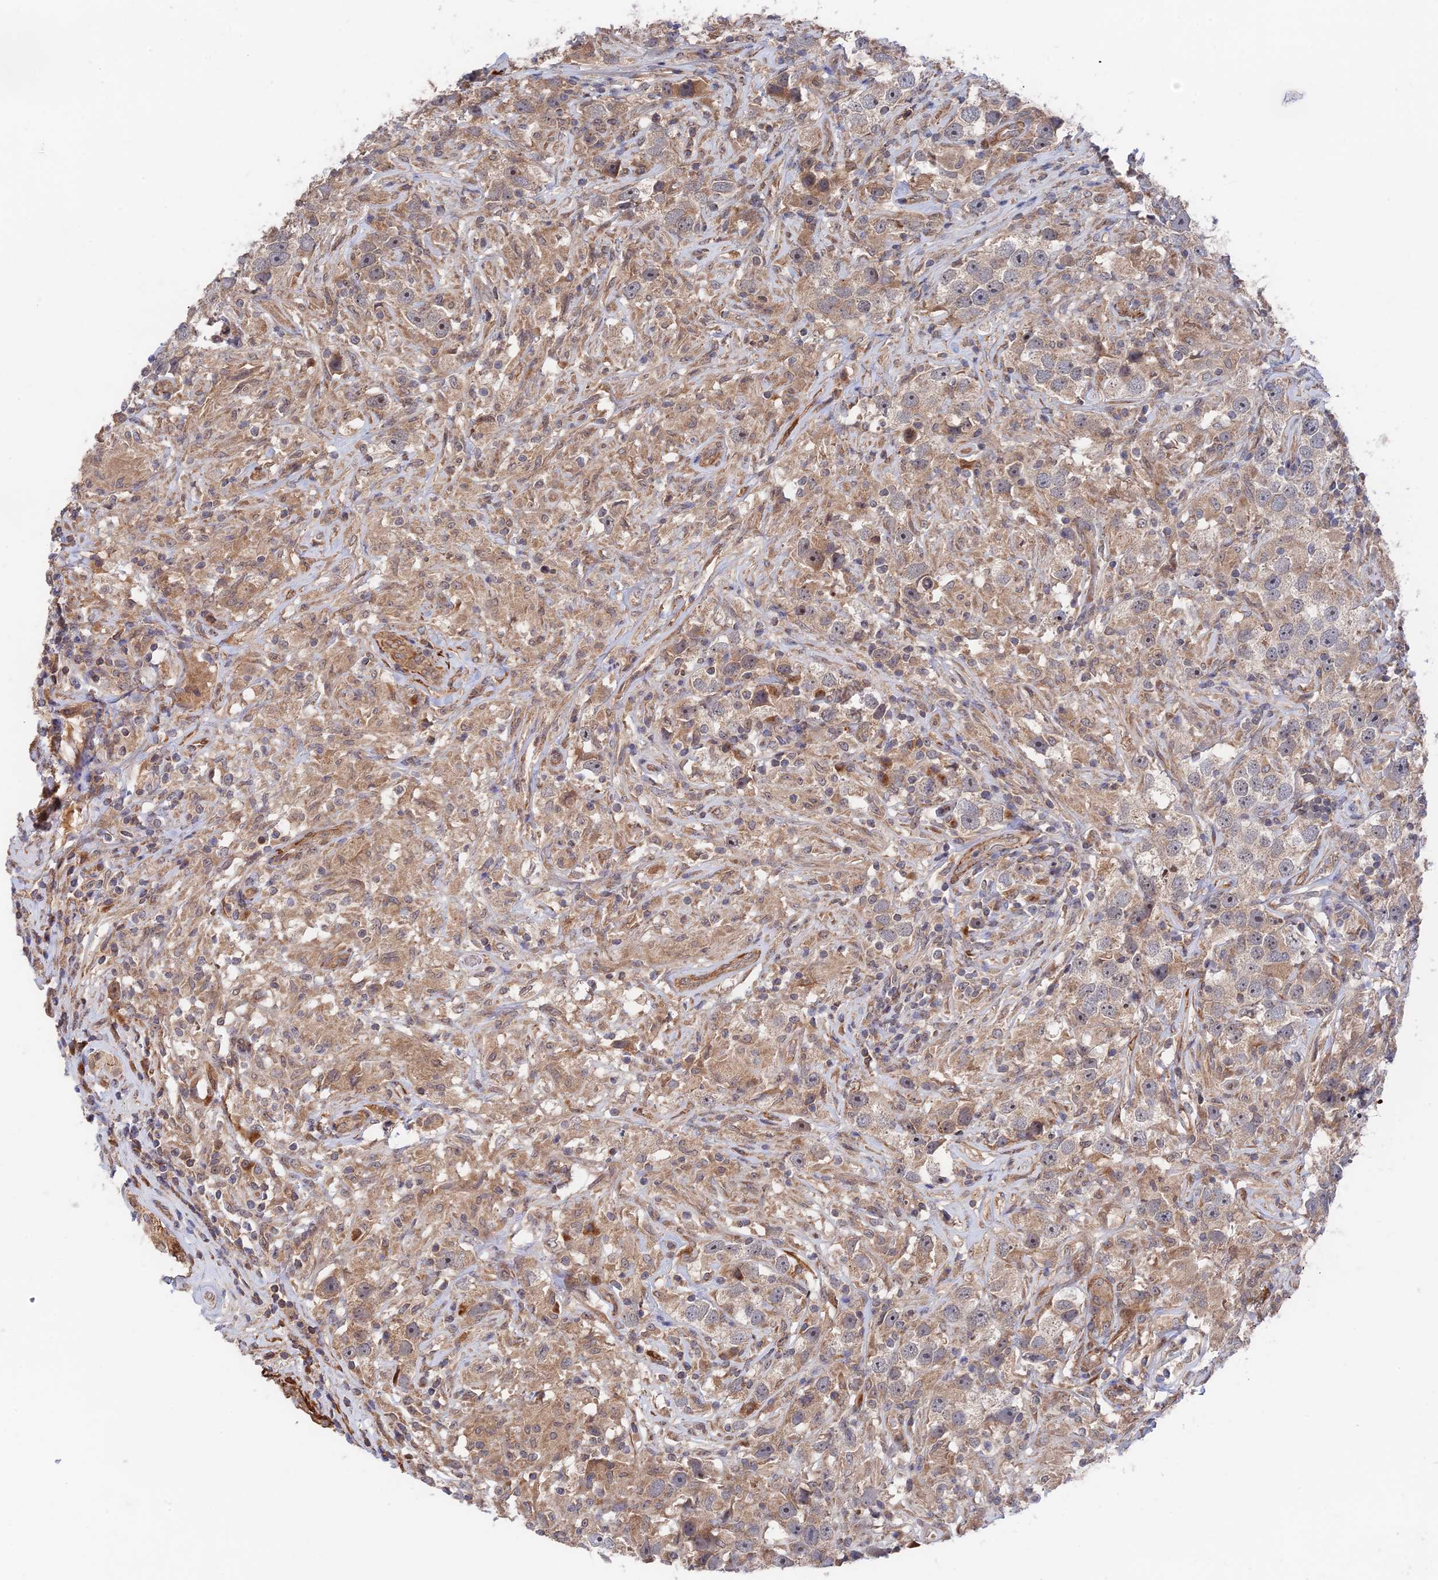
{"staining": {"intensity": "moderate", "quantity": ">75%", "location": "cytoplasmic/membranous"}, "tissue": "testis cancer", "cell_type": "Tumor cells", "image_type": "cancer", "snomed": [{"axis": "morphology", "description": "Seminoma, NOS"}, {"axis": "topography", "description": "Testis"}], "caption": "Immunohistochemistry micrograph of neoplastic tissue: human seminoma (testis) stained using immunohistochemistry (IHC) exhibits medium levels of moderate protein expression localized specifically in the cytoplasmic/membranous of tumor cells, appearing as a cytoplasmic/membranous brown color.", "gene": "ZNF320", "patient": {"sex": "male", "age": 49}}